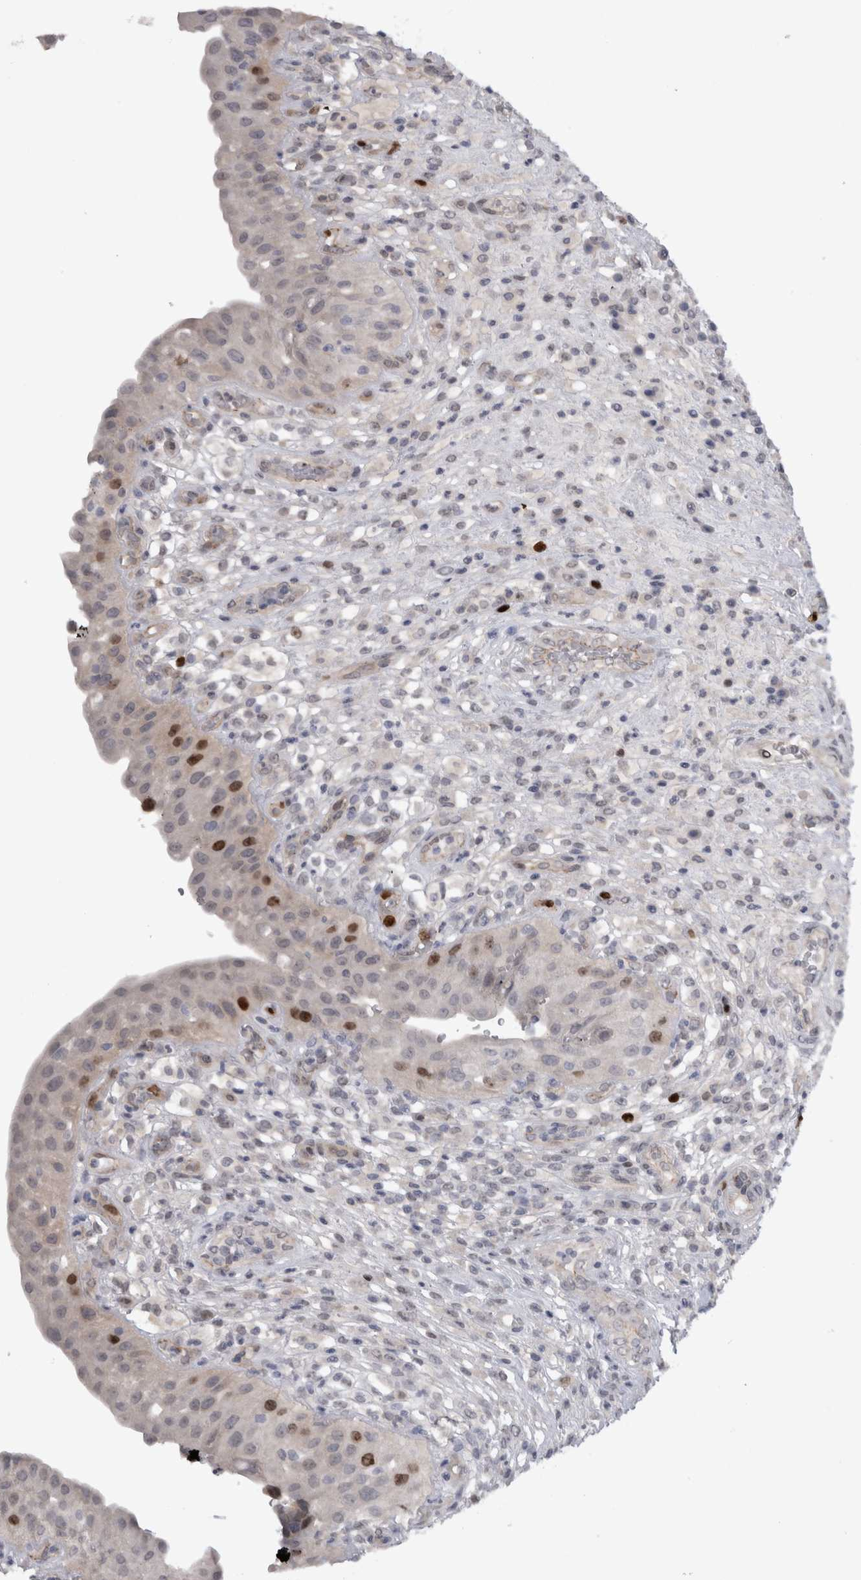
{"staining": {"intensity": "weak", "quantity": "25%-75%", "location": "nuclear"}, "tissue": "urinary bladder", "cell_type": "Urothelial cells", "image_type": "normal", "snomed": [{"axis": "morphology", "description": "Normal tissue, NOS"}, {"axis": "topography", "description": "Urinary bladder"}], "caption": "Urothelial cells demonstrate low levels of weak nuclear expression in about 25%-75% of cells in normal human urinary bladder.", "gene": "KIF18B", "patient": {"sex": "female", "age": 62}}